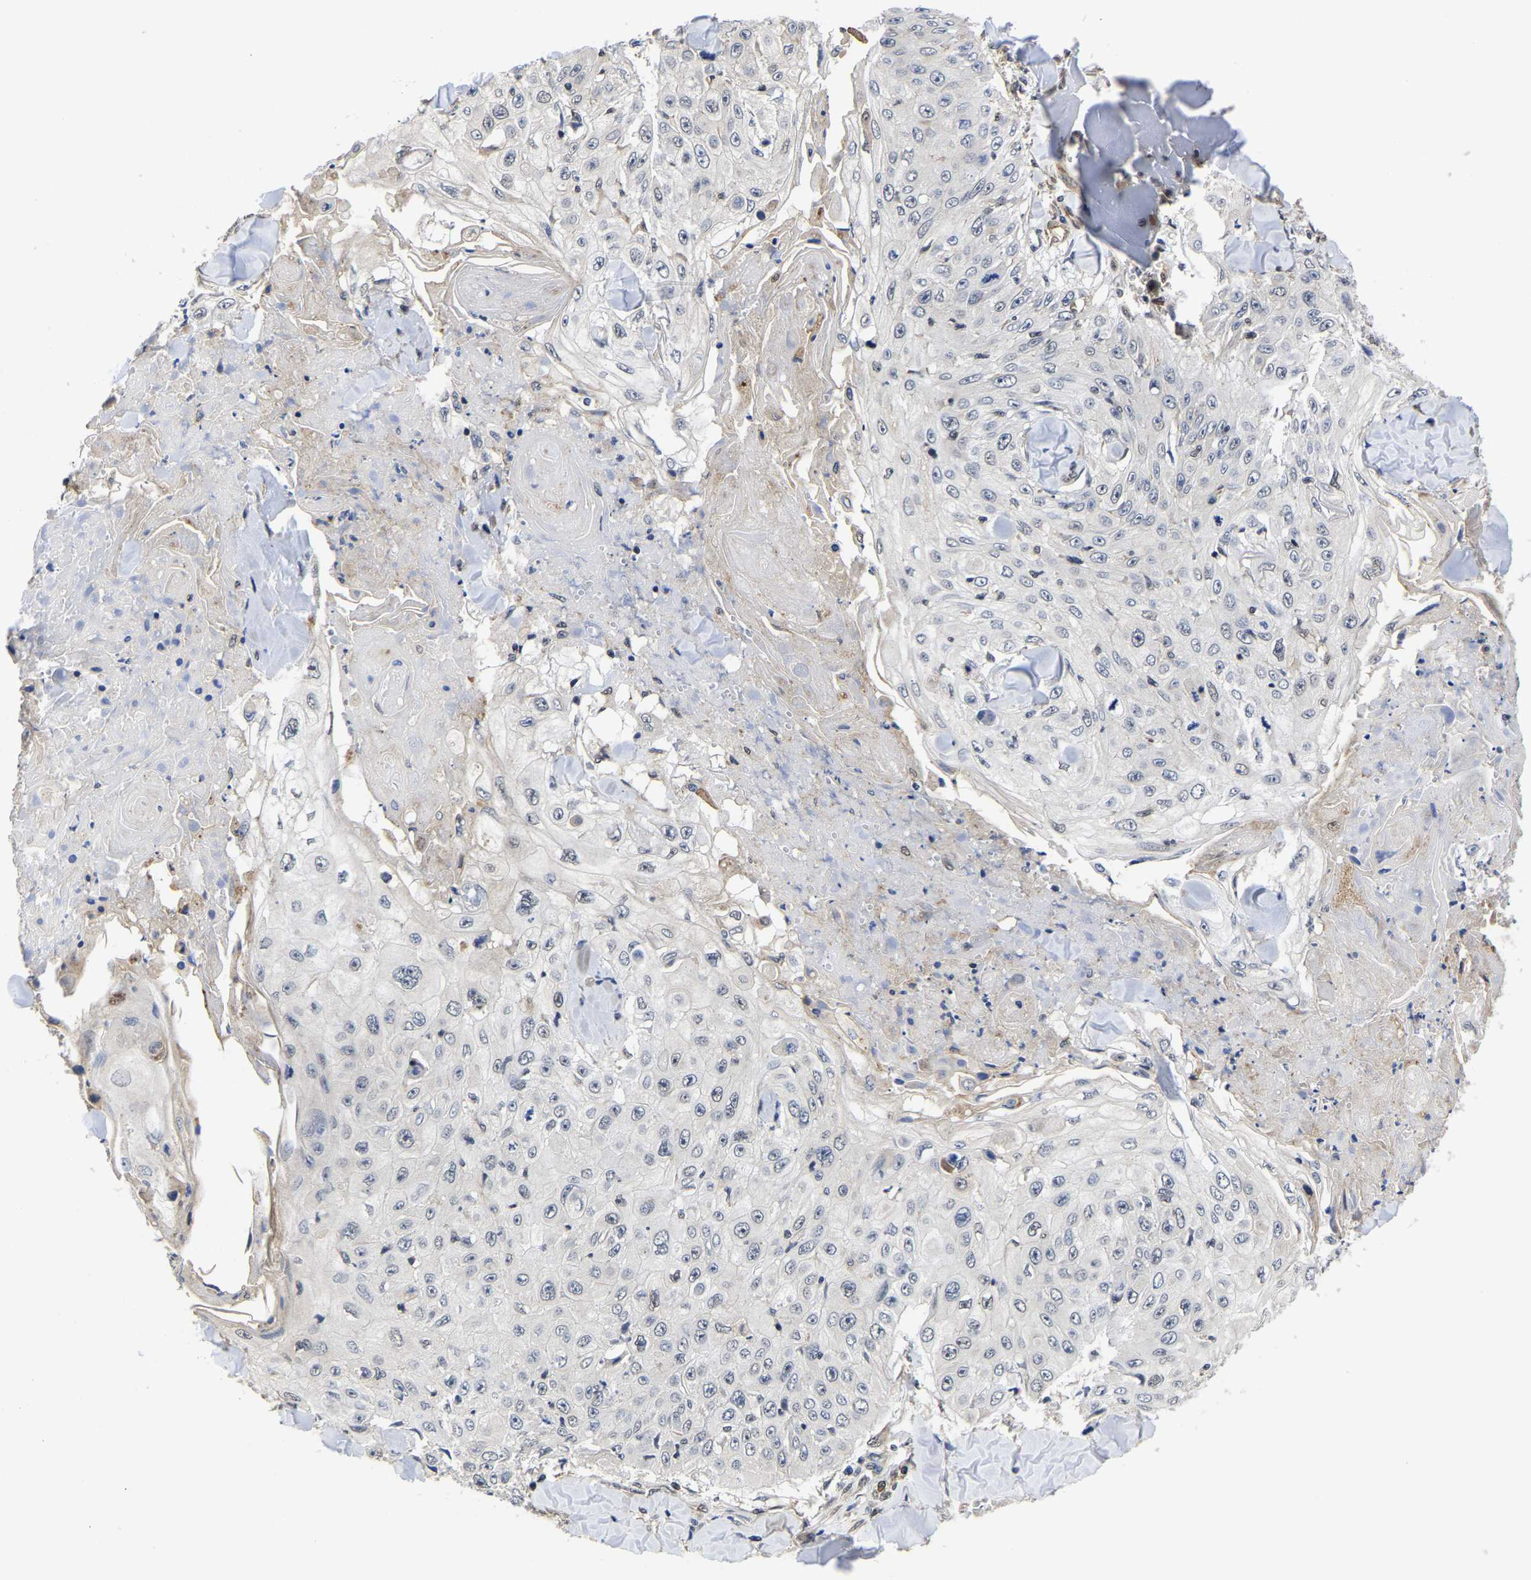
{"staining": {"intensity": "negative", "quantity": "none", "location": "none"}, "tissue": "skin cancer", "cell_type": "Tumor cells", "image_type": "cancer", "snomed": [{"axis": "morphology", "description": "Squamous cell carcinoma, NOS"}, {"axis": "topography", "description": "Skin"}], "caption": "There is no significant positivity in tumor cells of skin squamous cell carcinoma. The staining is performed using DAB brown chromogen with nuclei counter-stained in using hematoxylin.", "gene": "MCOLN2", "patient": {"sex": "male", "age": 86}}